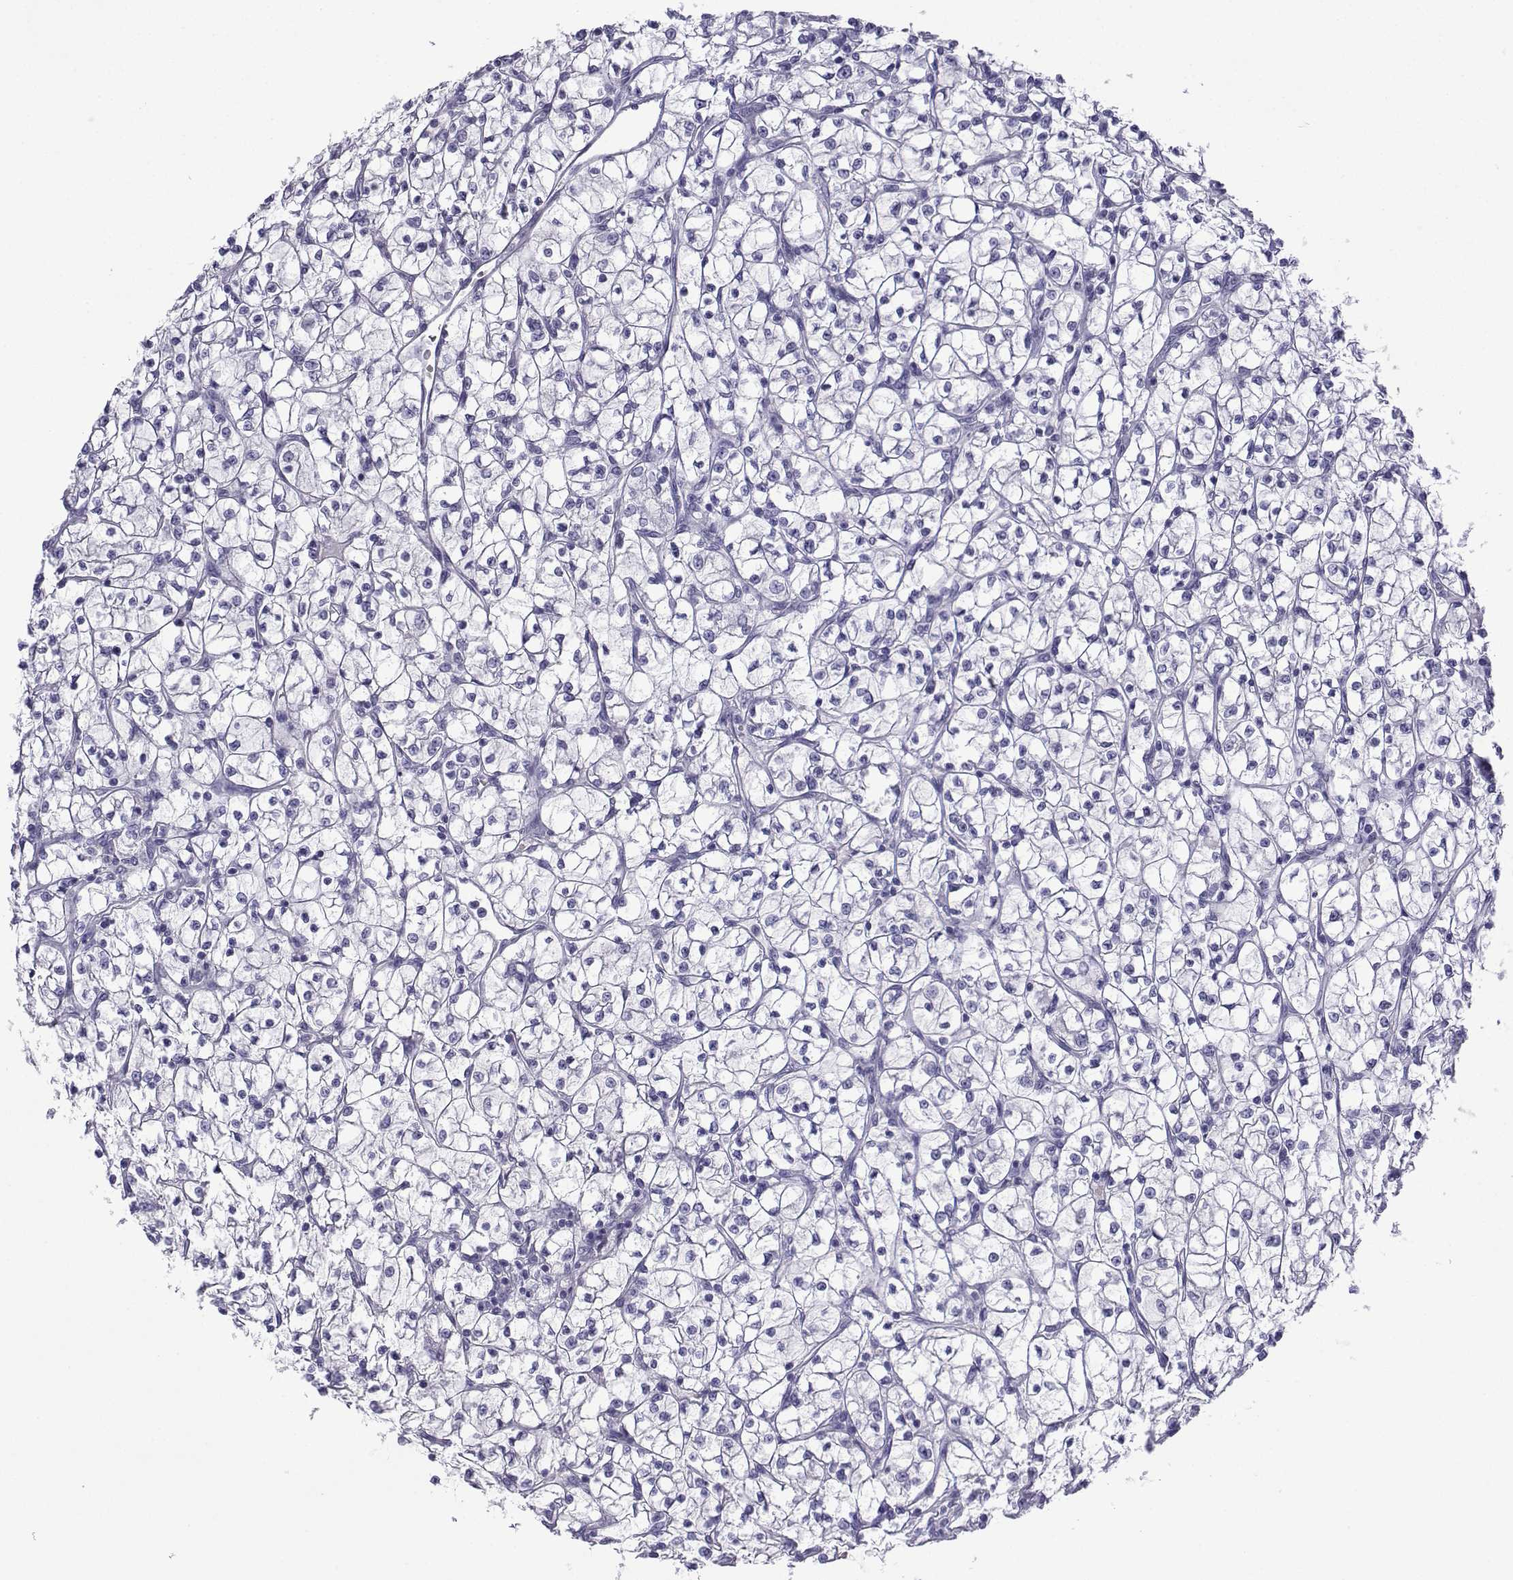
{"staining": {"intensity": "negative", "quantity": "none", "location": "none"}, "tissue": "renal cancer", "cell_type": "Tumor cells", "image_type": "cancer", "snomed": [{"axis": "morphology", "description": "Adenocarcinoma, NOS"}, {"axis": "topography", "description": "Kidney"}], "caption": "Immunohistochemical staining of human renal cancer shows no significant expression in tumor cells. (DAB (3,3'-diaminobenzidine) immunohistochemistry (IHC) visualized using brightfield microscopy, high magnification).", "gene": "TRIM46", "patient": {"sex": "female", "age": 64}}